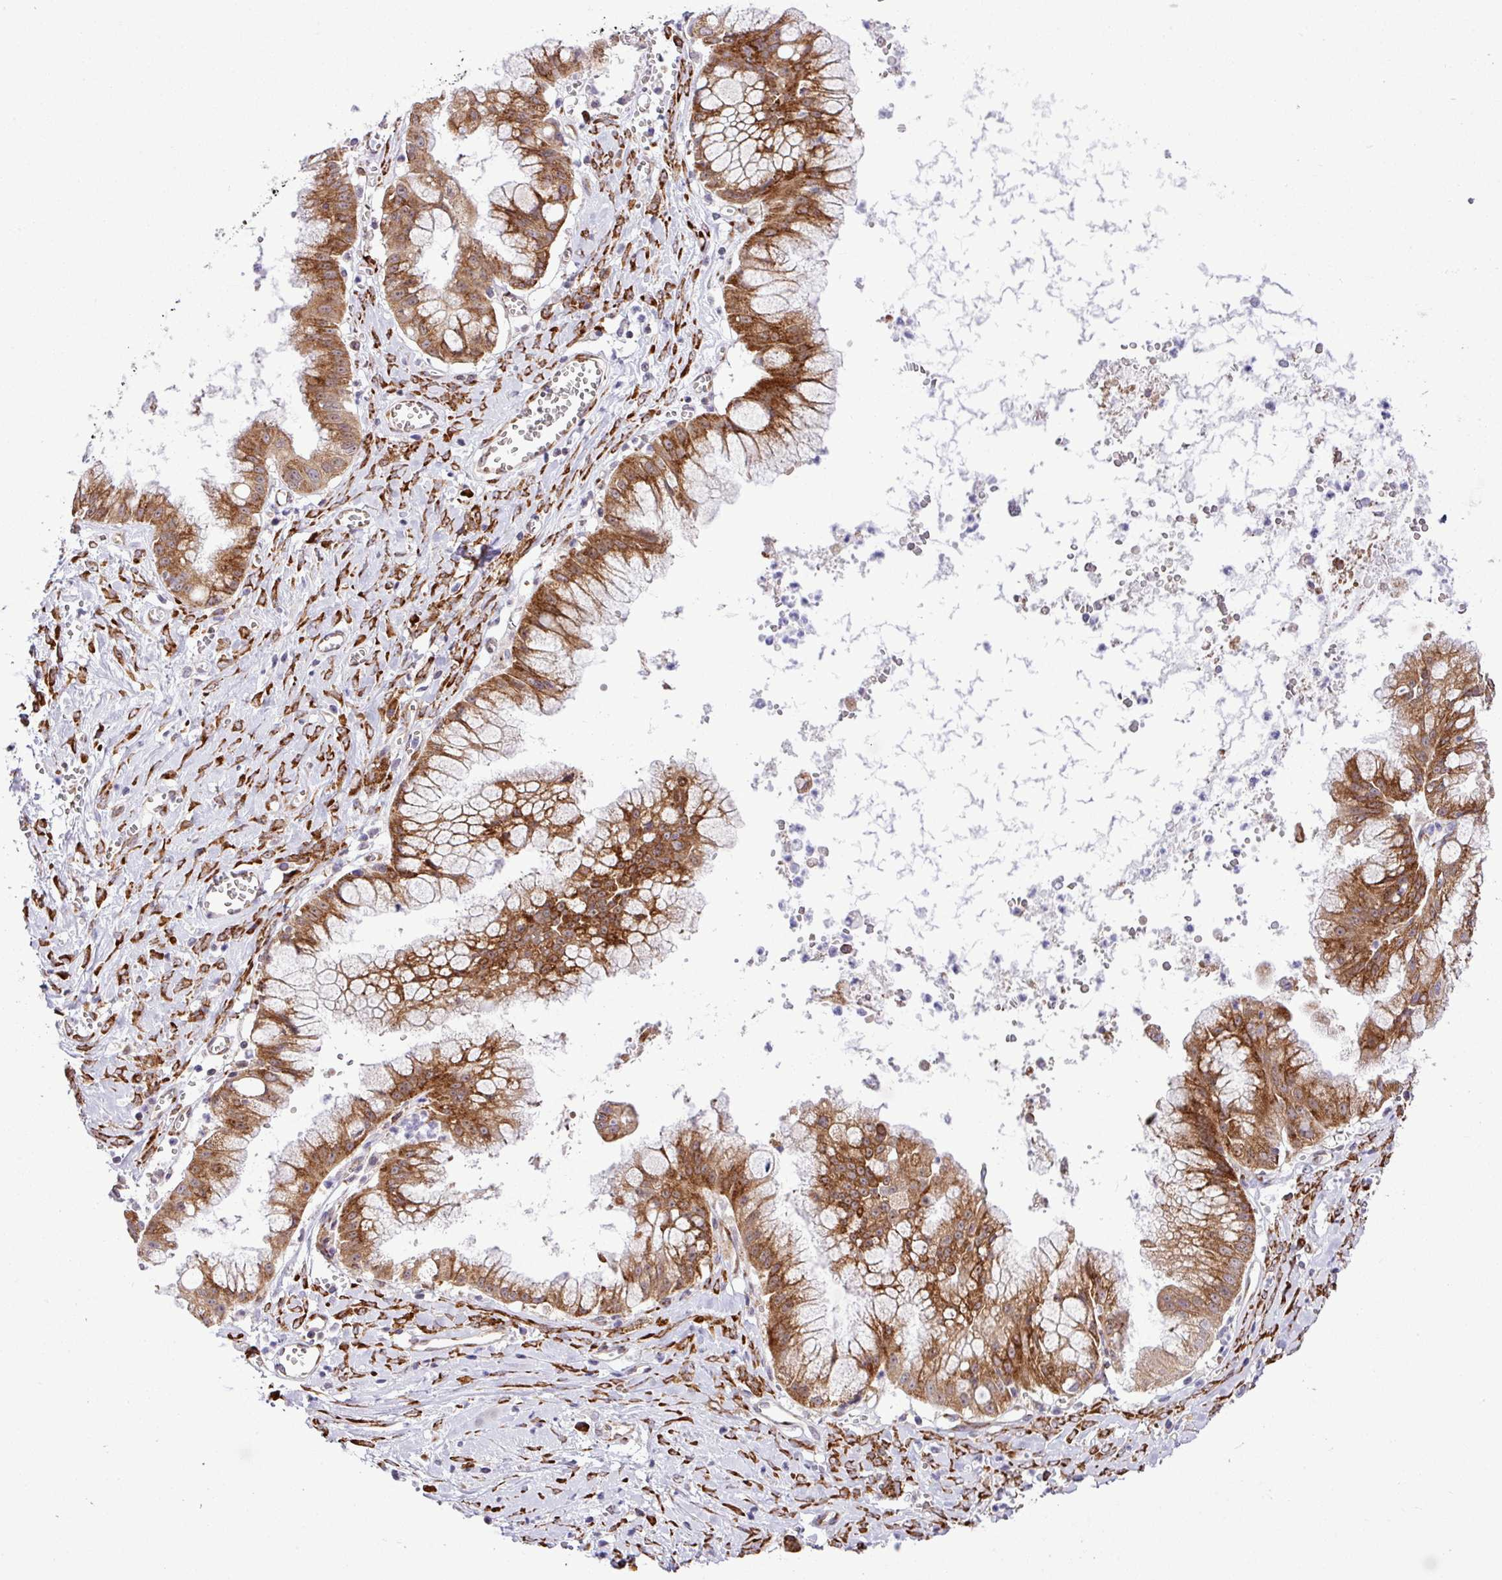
{"staining": {"intensity": "moderate", "quantity": ">75%", "location": "cytoplasmic/membranous"}, "tissue": "ovarian cancer", "cell_type": "Tumor cells", "image_type": "cancer", "snomed": [{"axis": "morphology", "description": "Cystadenocarcinoma, mucinous, NOS"}, {"axis": "topography", "description": "Ovary"}], "caption": "DAB immunohistochemical staining of human ovarian cancer demonstrates moderate cytoplasmic/membranous protein expression in approximately >75% of tumor cells. The protein is stained brown, and the nuclei are stained in blue (DAB (3,3'-diaminobenzidine) IHC with brightfield microscopy, high magnification).", "gene": "CFAP97", "patient": {"sex": "female", "age": 70}}